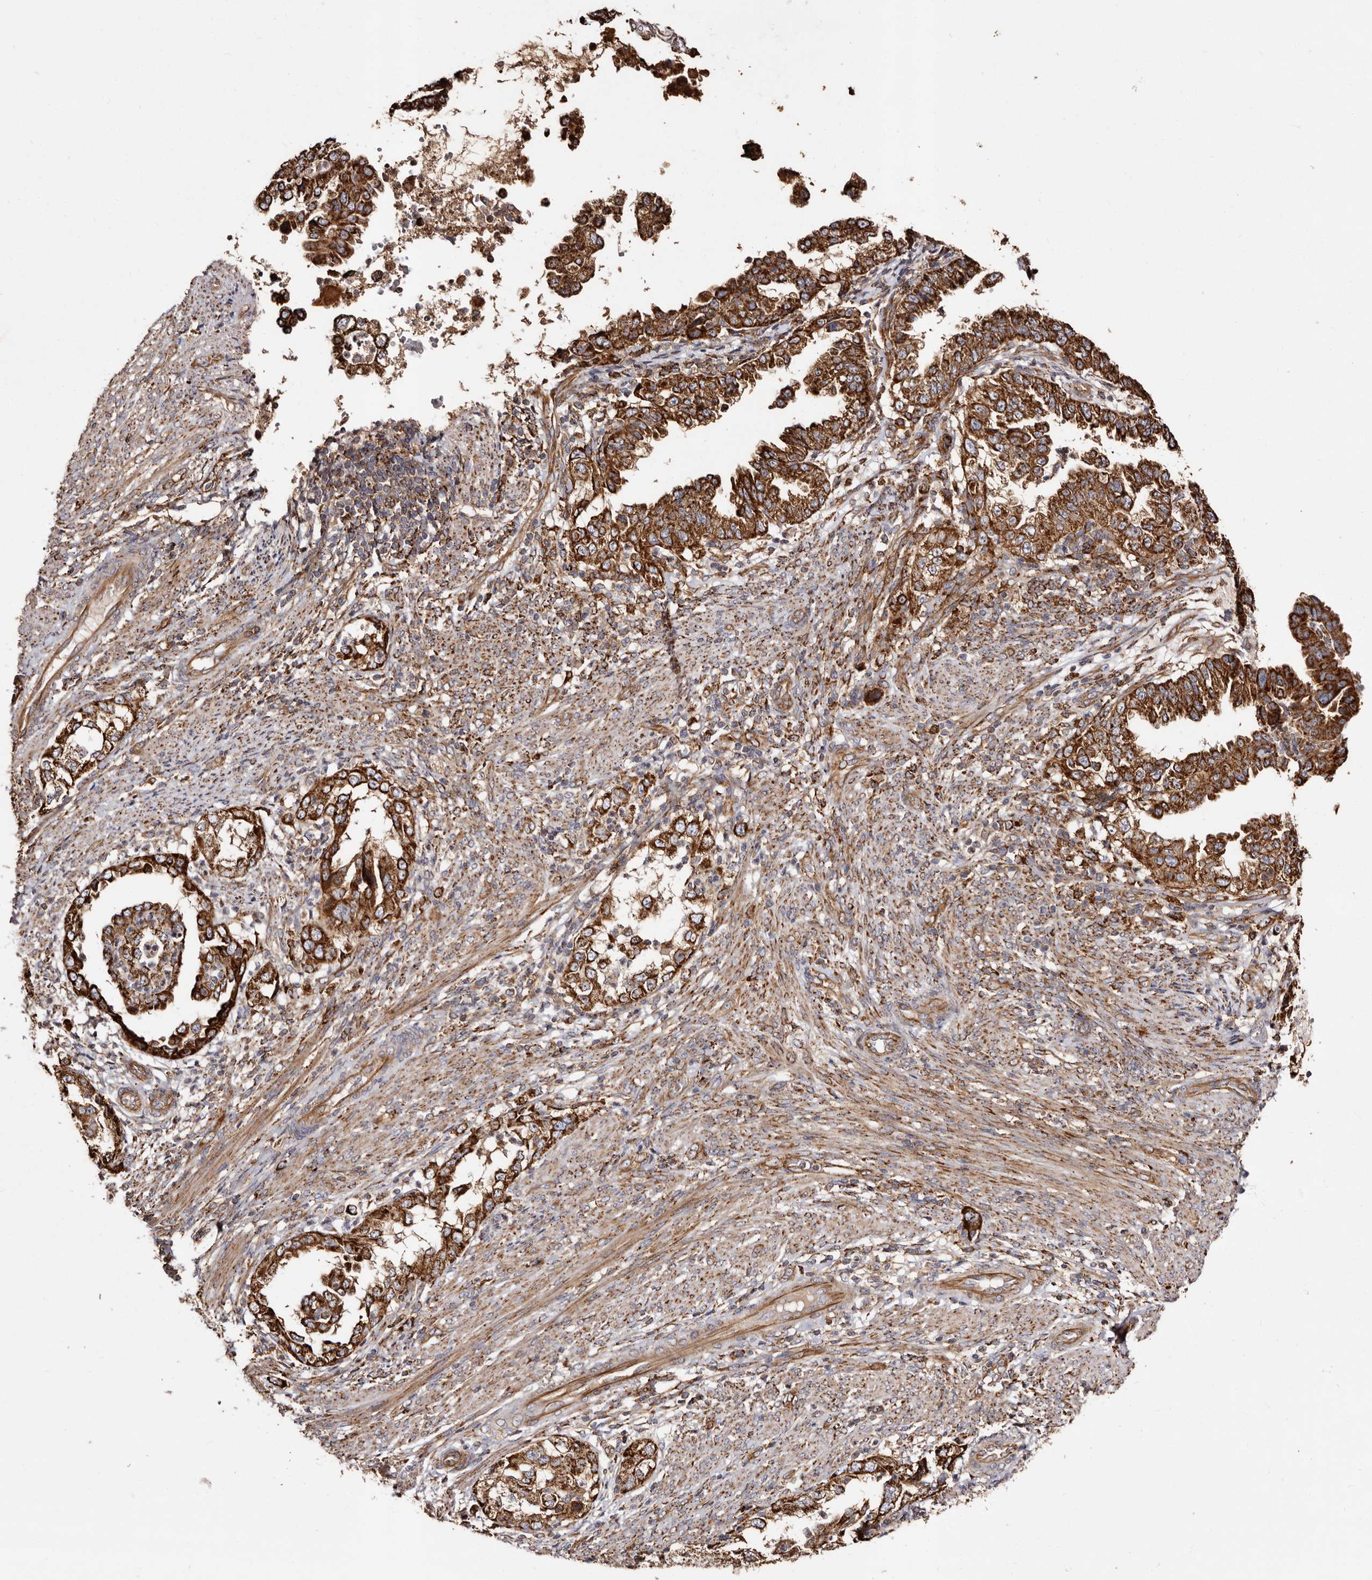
{"staining": {"intensity": "strong", "quantity": ">75%", "location": "cytoplasmic/membranous"}, "tissue": "endometrial cancer", "cell_type": "Tumor cells", "image_type": "cancer", "snomed": [{"axis": "morphology", "description": "Adenocarcinoma, NOS"}, {"axis": "topography", "description": "Endometrium"}], "caption": "Immunohistochemical staining of human endometrial cancer shows high levels of strong cytoplasmic/membranous expression in approximately >75% of tumor cells. (Stains: DAB (3,3'-diaminobenzidine) in brown, nuclei in blue, Microscopy: brightfield microscopy at high magnification).", "gene": "LUZP1", "patient": {"sex": "female", "age": 85}}